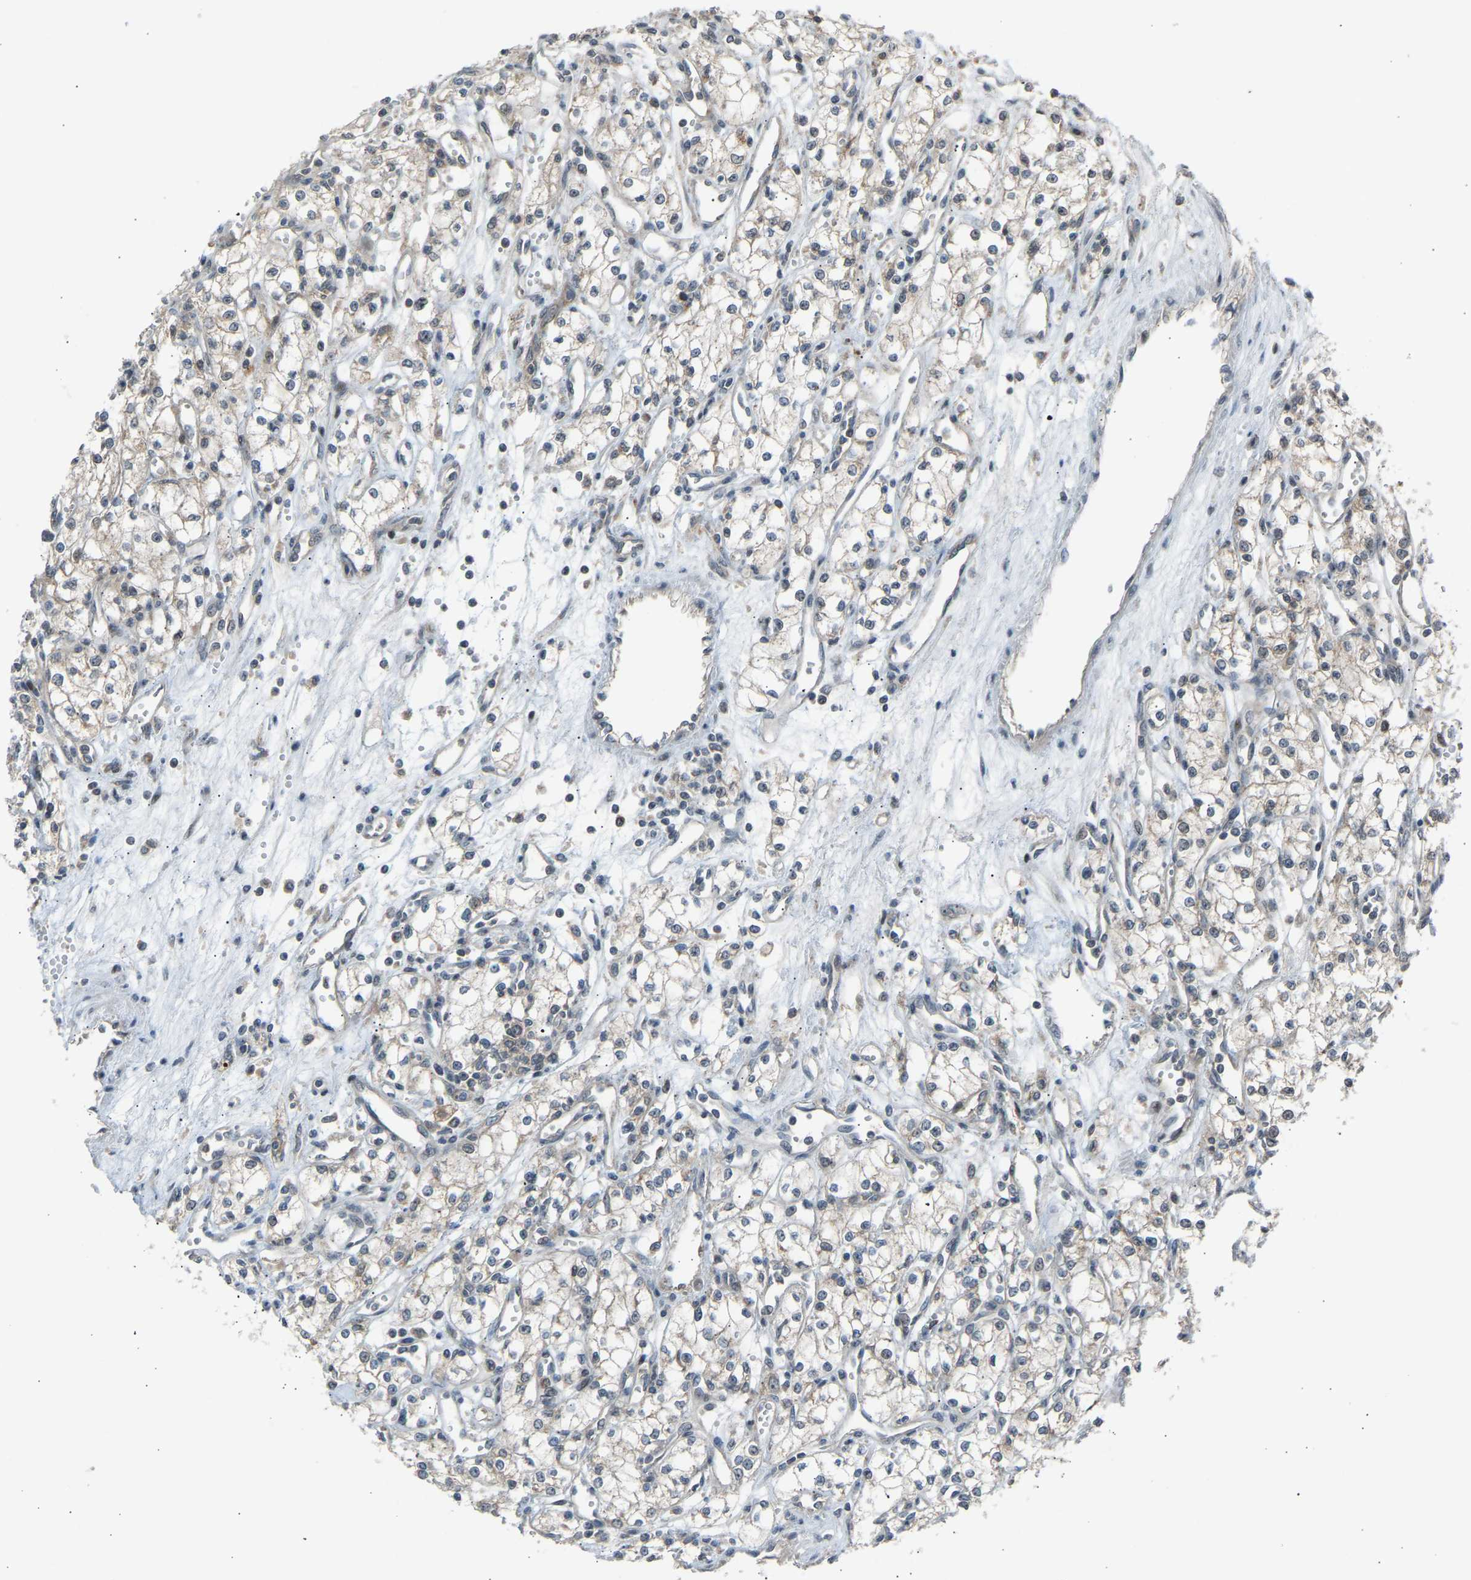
{"staining": {"intensity": "weak", "quantity": "<25%", "location": "cytoplasmic/membranous"}, "tissue": "renal cancer", "cell_type": "Tumor cells", "image_type": "cancer", "snomed": [{"axis": "morphology", "description": "Adenocarcinoma, NOS"}, {"axis": "topography", "description": "Kidney"}], "caption": "Photomicrograph shows no protein staining in tumor cells of renal adenocarcinoma tissue. Nuclei are stained in blue.", "gene": "SLIRP", "patient": {"sex": "male", "age": 59}}